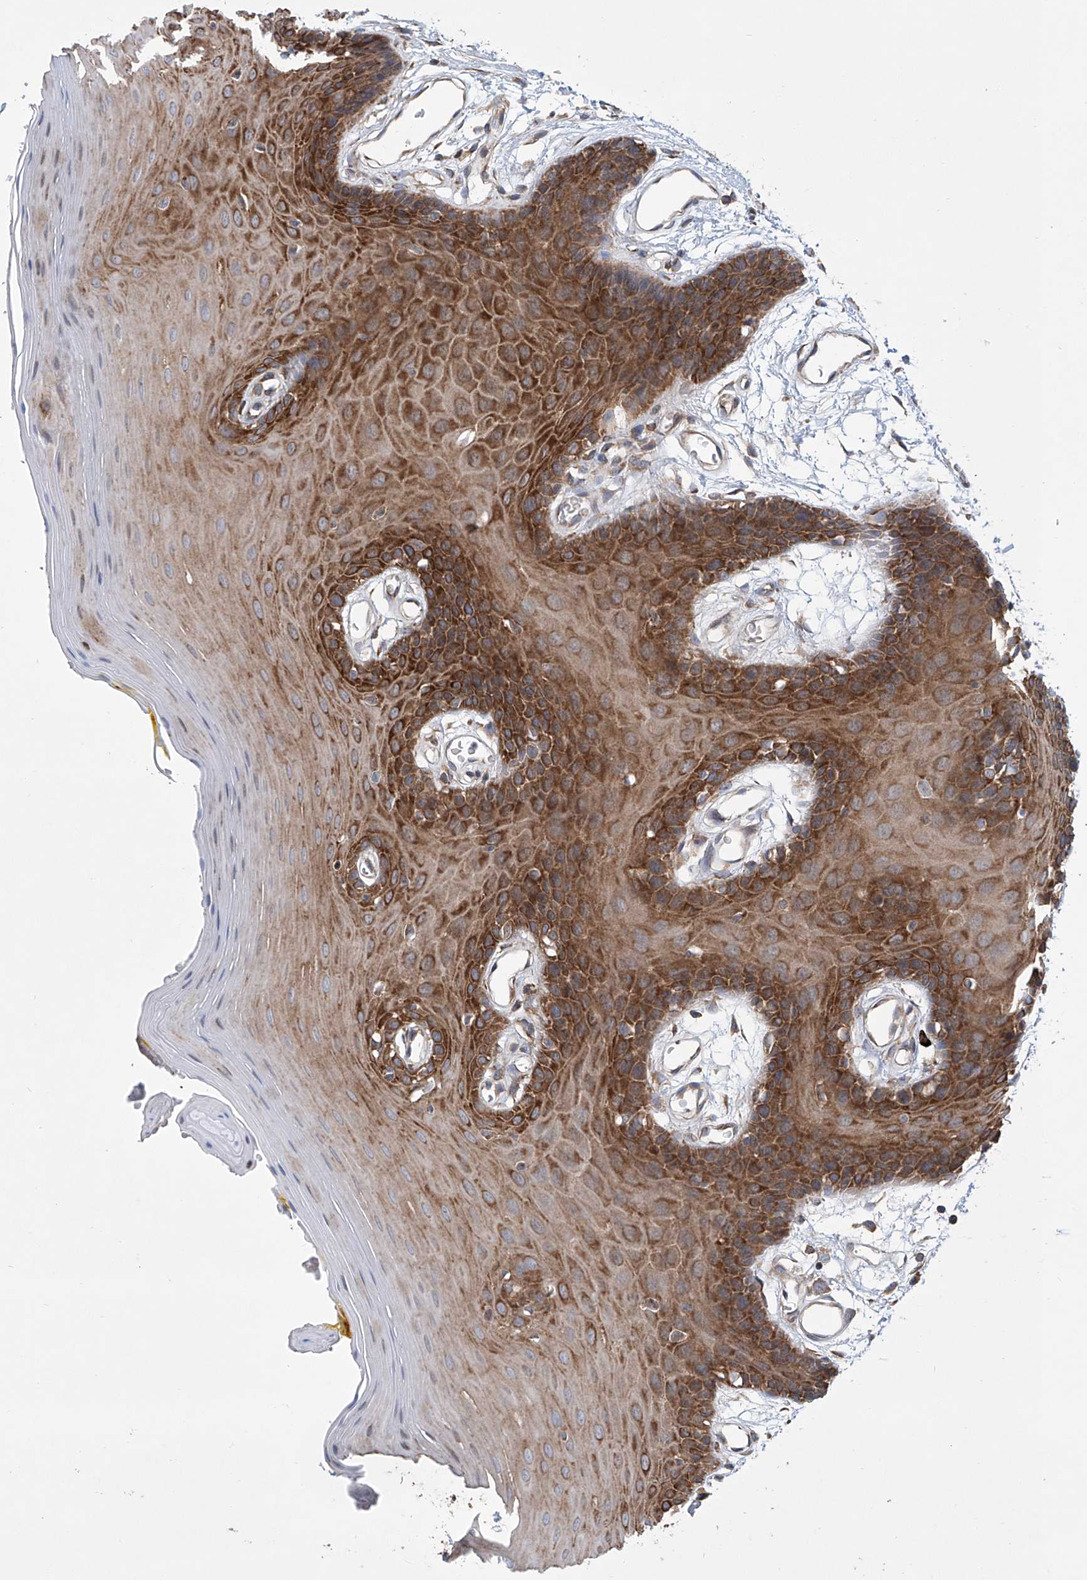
{"staining": {"intensity": "strong", "quantity": ">75%", "location": "cytoplasmic/membranous"}, "tissue": "oral mucosa", "cell_type": "Squamous epithelial cells", "image_type": "normal", "snomed": [{"axis": "morphology", "description": "Normal tissue, NOS"}, {"axis": "morphology", "description": "Squamous cell carcinoma, NOS"}, {"axis": "topography", "description": "Skeletal muscle"}, {"axis": "topography", "description": "Oral tissue"}, {"axis": "topography", "description": "Salivary gland"}, {"axis": "topography", "description": "Head-Neck"}], "caption": "Protein analysis of benign oral mucosa shows strong cytoplasmic/membranous expression in about >75% of squamous epithelial cells.", "gene": "SENP2", "patient": {"sex": "male", "age": 54}}